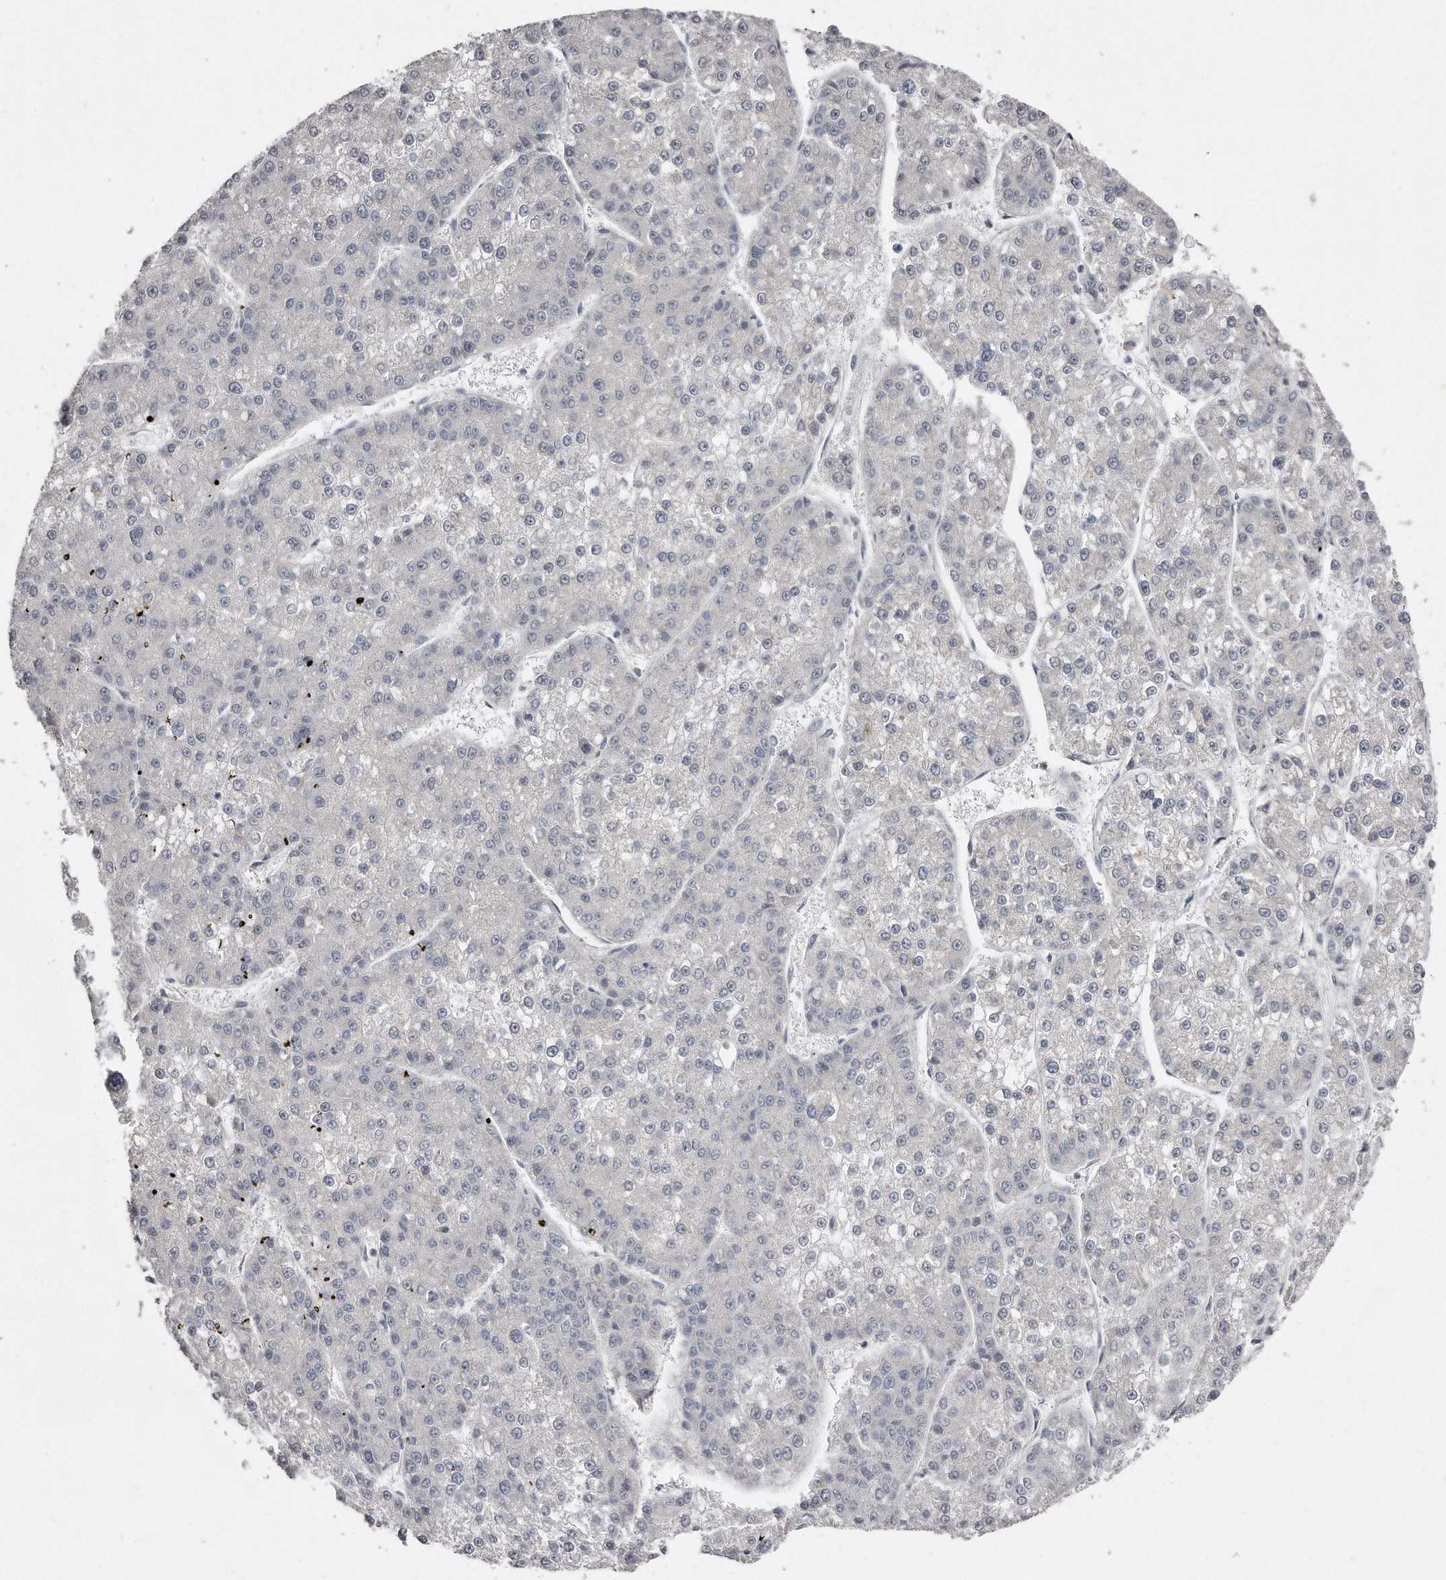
{"staining": {"intensity": "negative", "quantity": "none", "location": "none"}, "tissue": "liver cancer", "cell_type": "Tumor cells", "image_type": "cancer", "snomed": [{"axis": "morphology", "description": "Carcinoma, Hepatocellular, NOS"}, {"axis": "topography", "description": "Liver"}], "caption": "Immunohistochemistry (IHC) image of liver cancer stained for a protein (brown), which demonstrates no expression in tumor cells. The staining is performed using DAB (3,3'-diaminobenzidine) brown chromogen with nuclei counter-stained in using hematoxylin.", "gene": "LMOD1", "patient": {"sex": "female", "age": 73}}